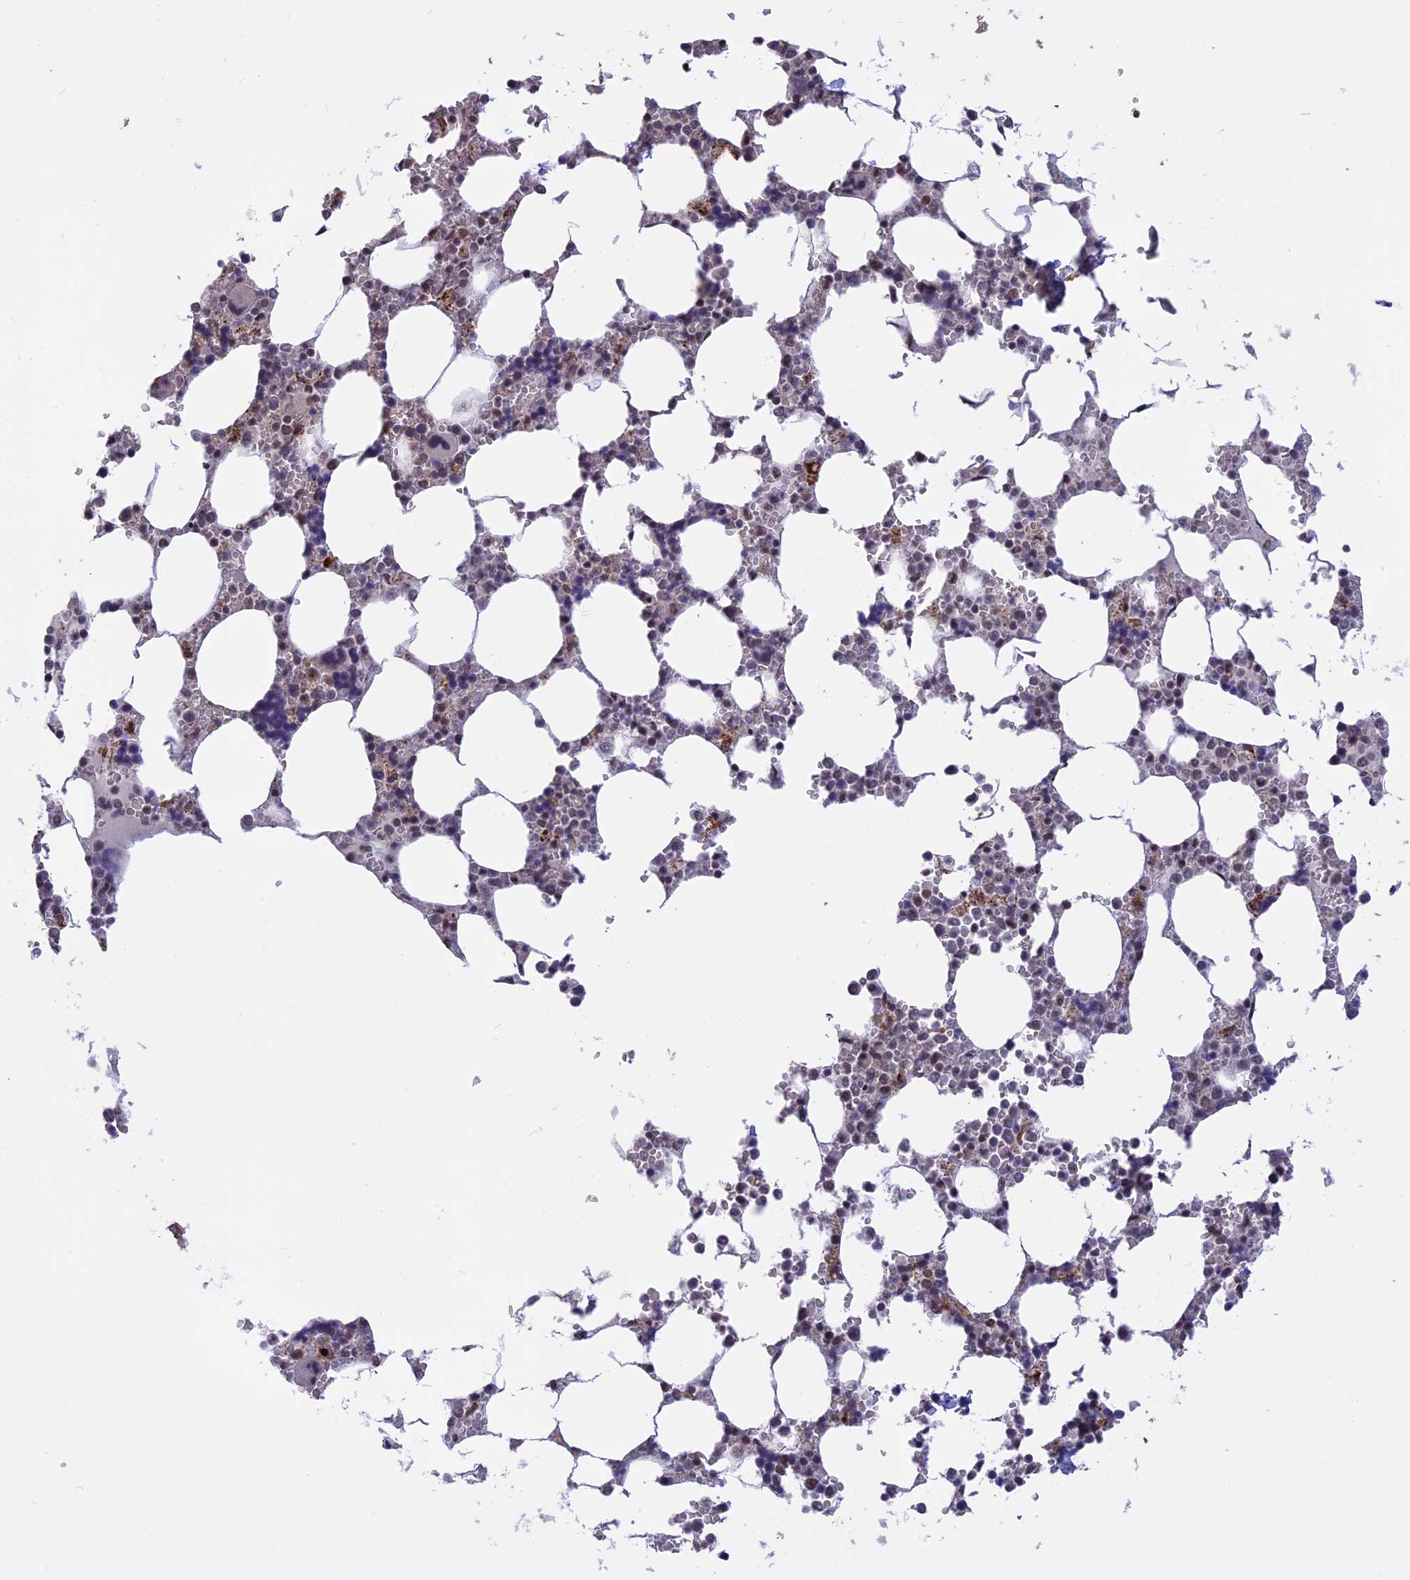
{"staining": {"intensity": "strong", "quantity": "25%-75%", "location": "nuclear"}, "tissue": "bone marrow", "cell_type": "Hematopoietic cells", "image_type": "normal", "snomed": [{"axis": "morphology", "description": "Normal tissue, NOS"}, {"axis": "topography", "description": "Bone marrow"}], "caption": "Benign bone marrow was stained to show a protein in brown. There is high levels of strong nuclear expression in about 25%-75% of hematopoietic cells.", "gene": "POLR2C", "patient": {"sex": "male", "age": 64}}